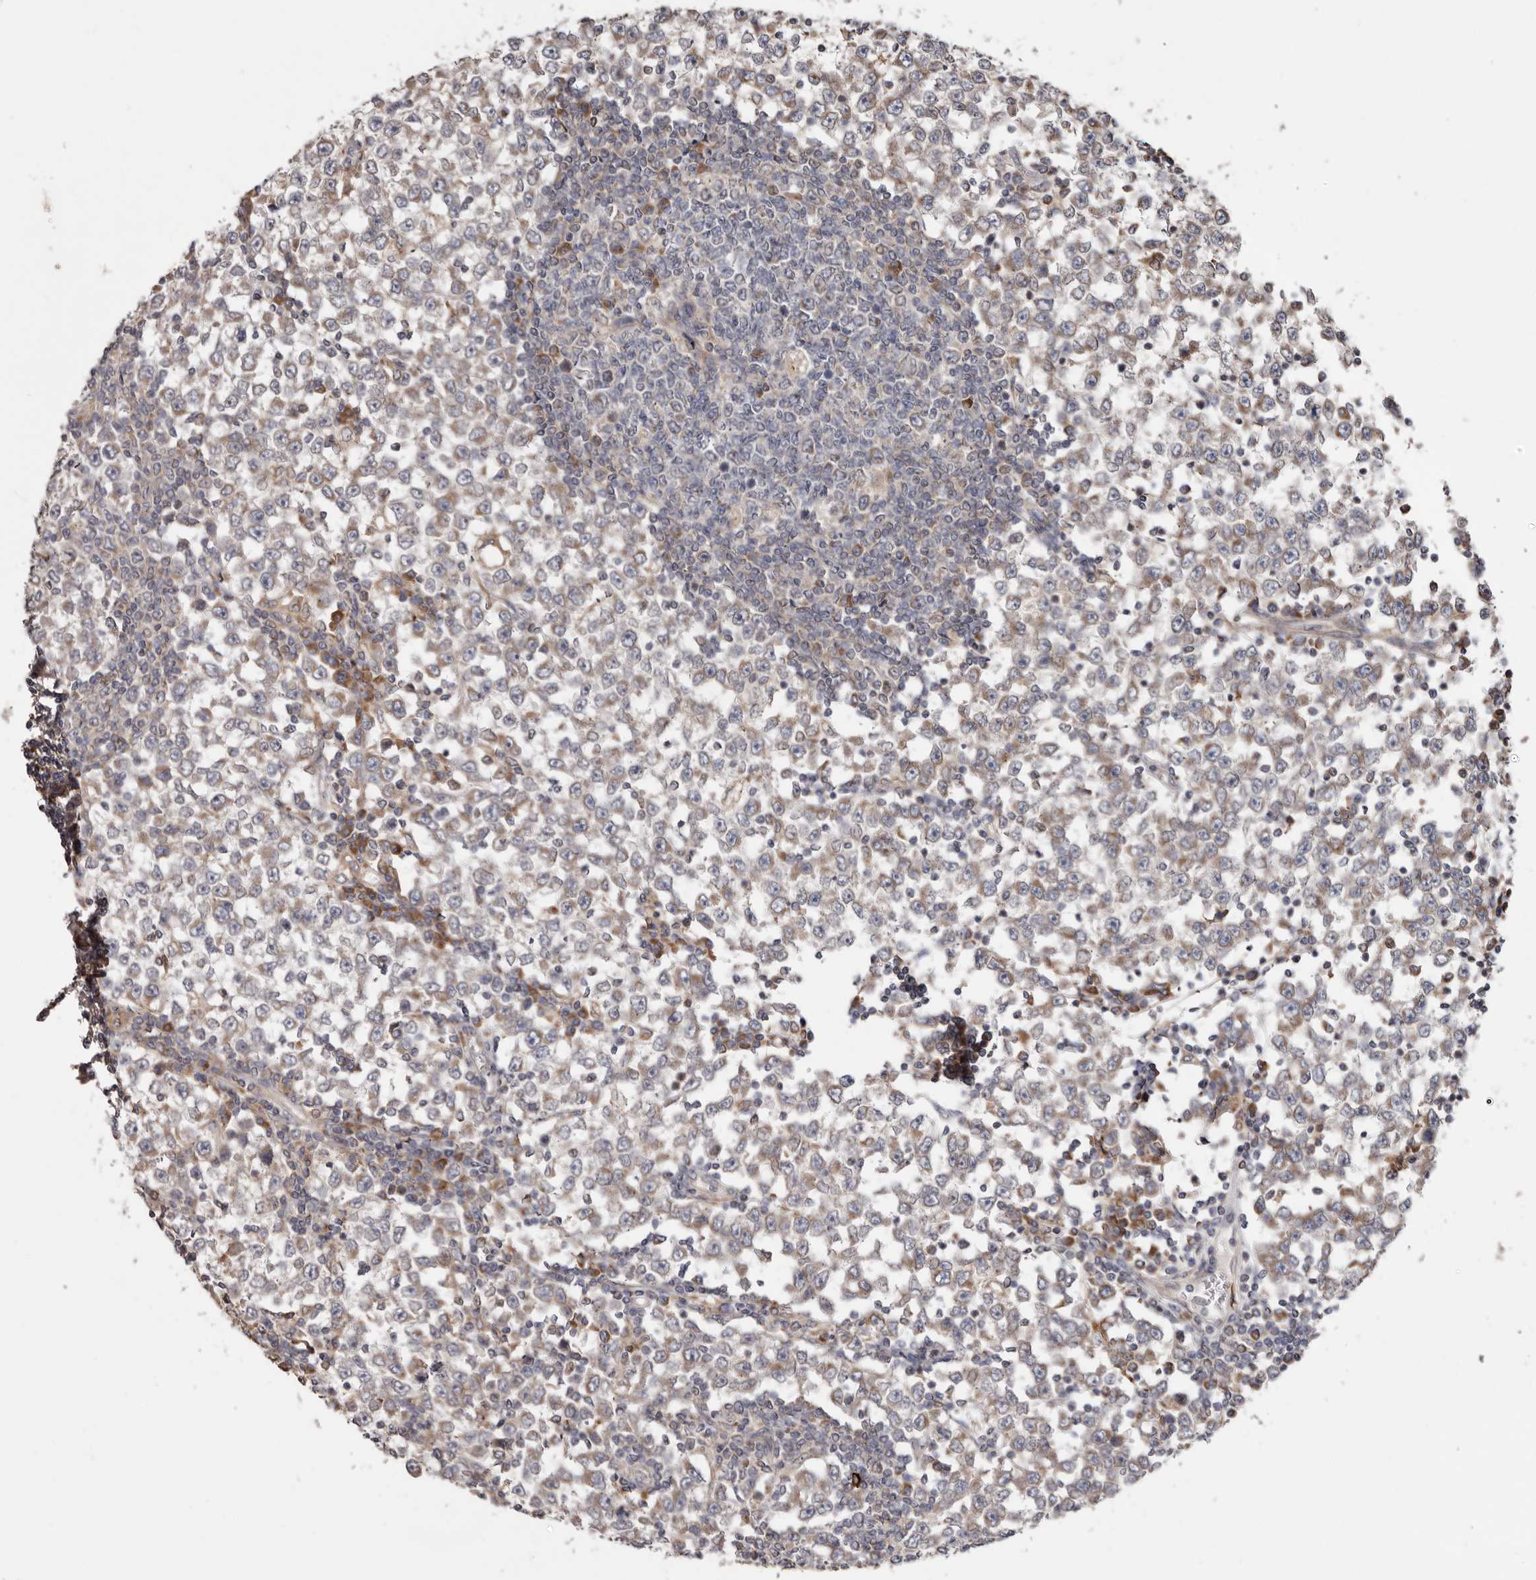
{"staining": {"intensity": "moderate", "quantity": "25%-75%", "location": "cytoplasmic/membranous"}, "tissue": "testis cancer", "cell_type": "Tumor cells", "image_type": "cancer", "snomed": [{"axis": "morphology", "description": "Seminoma, NOS"}, {"axis": "topography", "description": "Testis"}], "caption": "Testis cancer stained with immunohistochemistry displays moderate cytoplasmic/membranous positivity in approximately 25%-75% of tumor cells.", "gene": "TMUB1", "patient": {"sex": "male", "age": 65}}